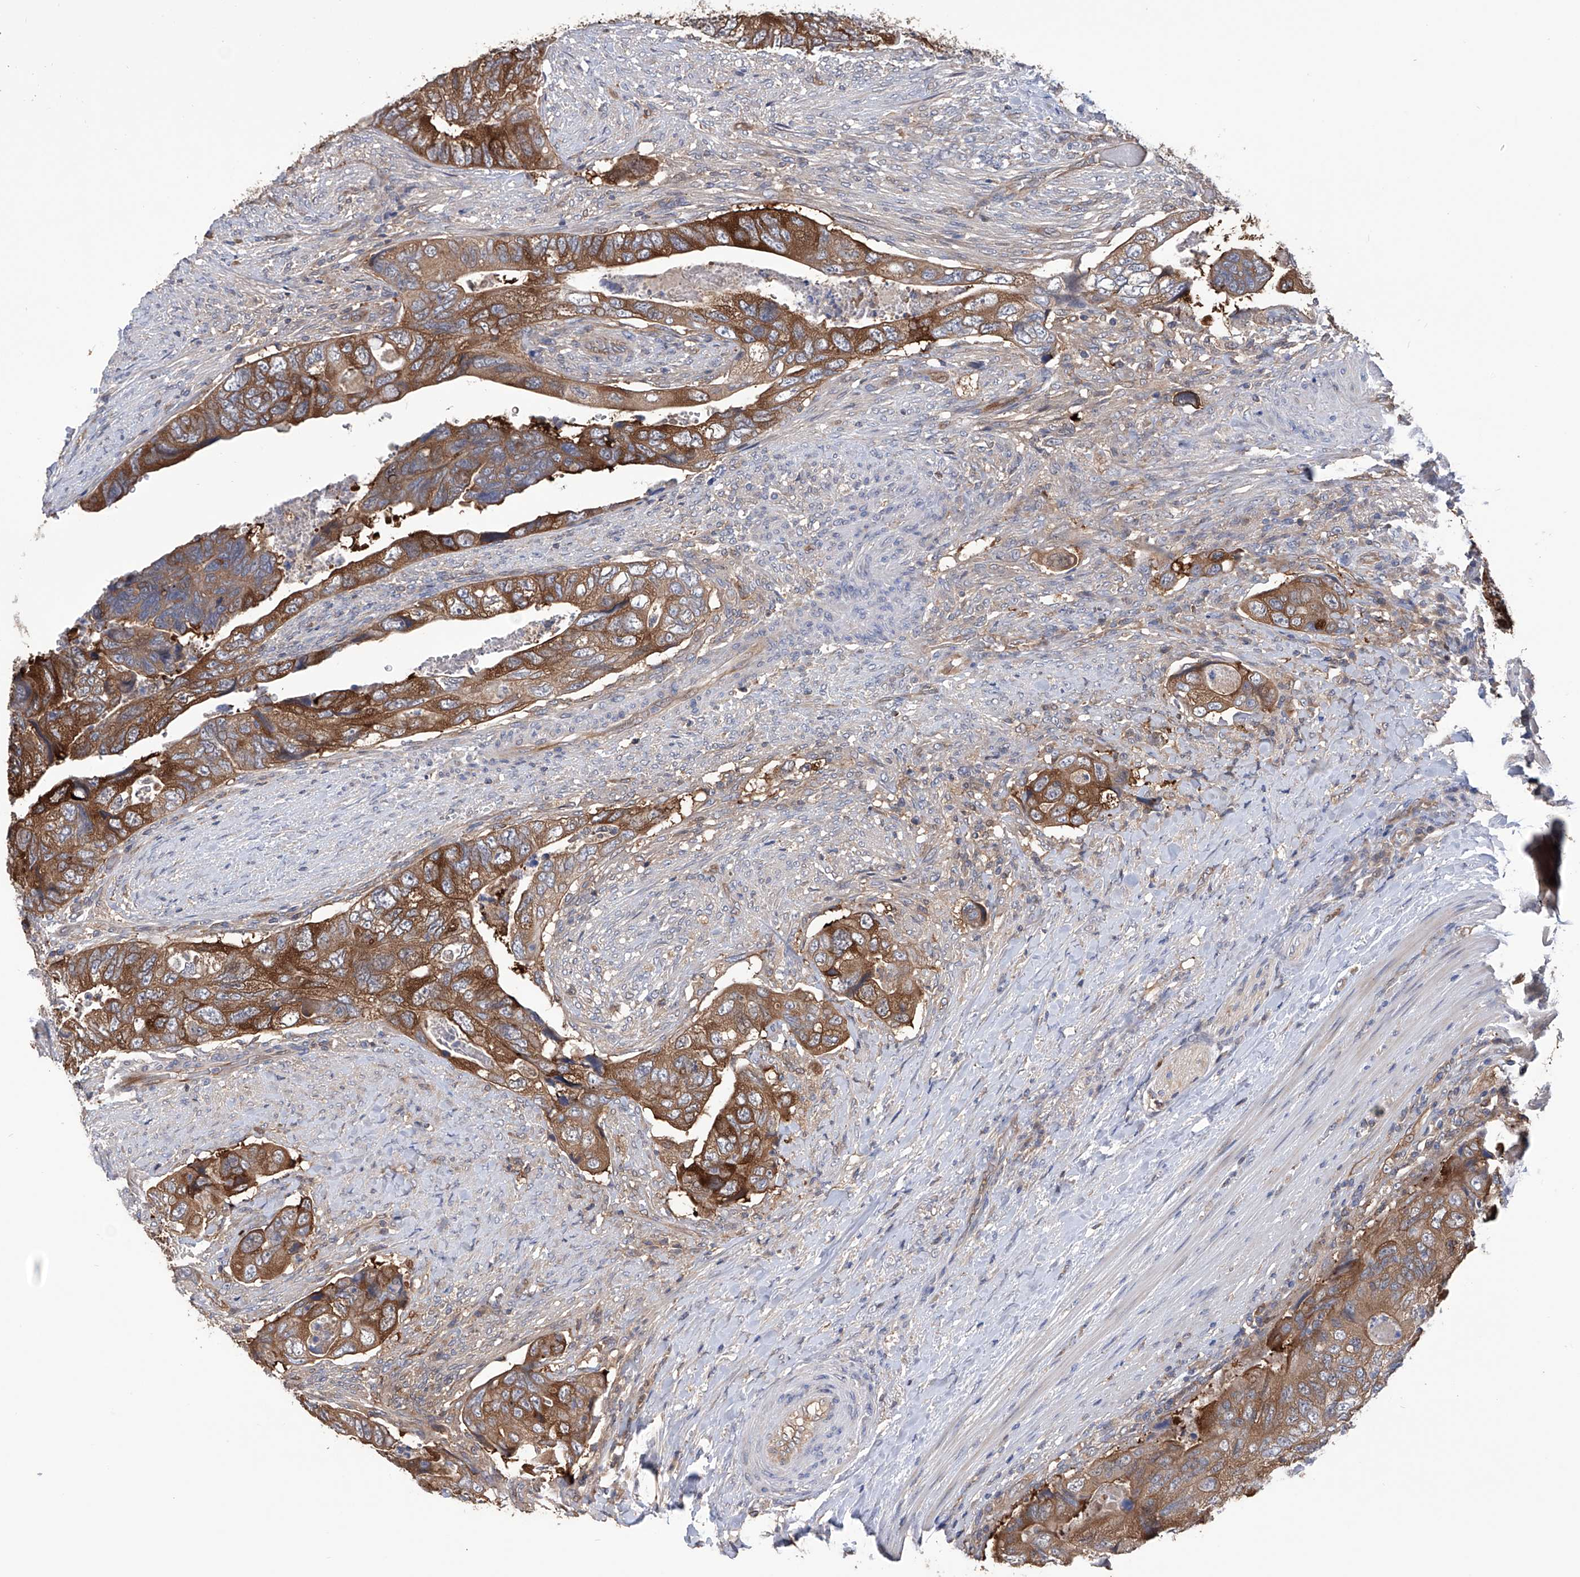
{"staining": {"intensity": "strong", "quantity": ">75%", "location": "cytoplasmic/membranous"}, "tissue": "colorectal cancer", "cell_type": "Tumor cells", "image_type": "cancer", "snomed": [{"axis": "morphology", "description": "Adenocarcinoma, NOS"}, {"axis": "topography", "description": "Rectum"}], "caption": "Protein staining by immunohistochemistry displays strong cytoplasmic/membranous expression in about >75% of tumor cells in adenocarcinoma (colorectal).", "gene": "NUDT17", "patient": {"sex": "male", "age": 63}}